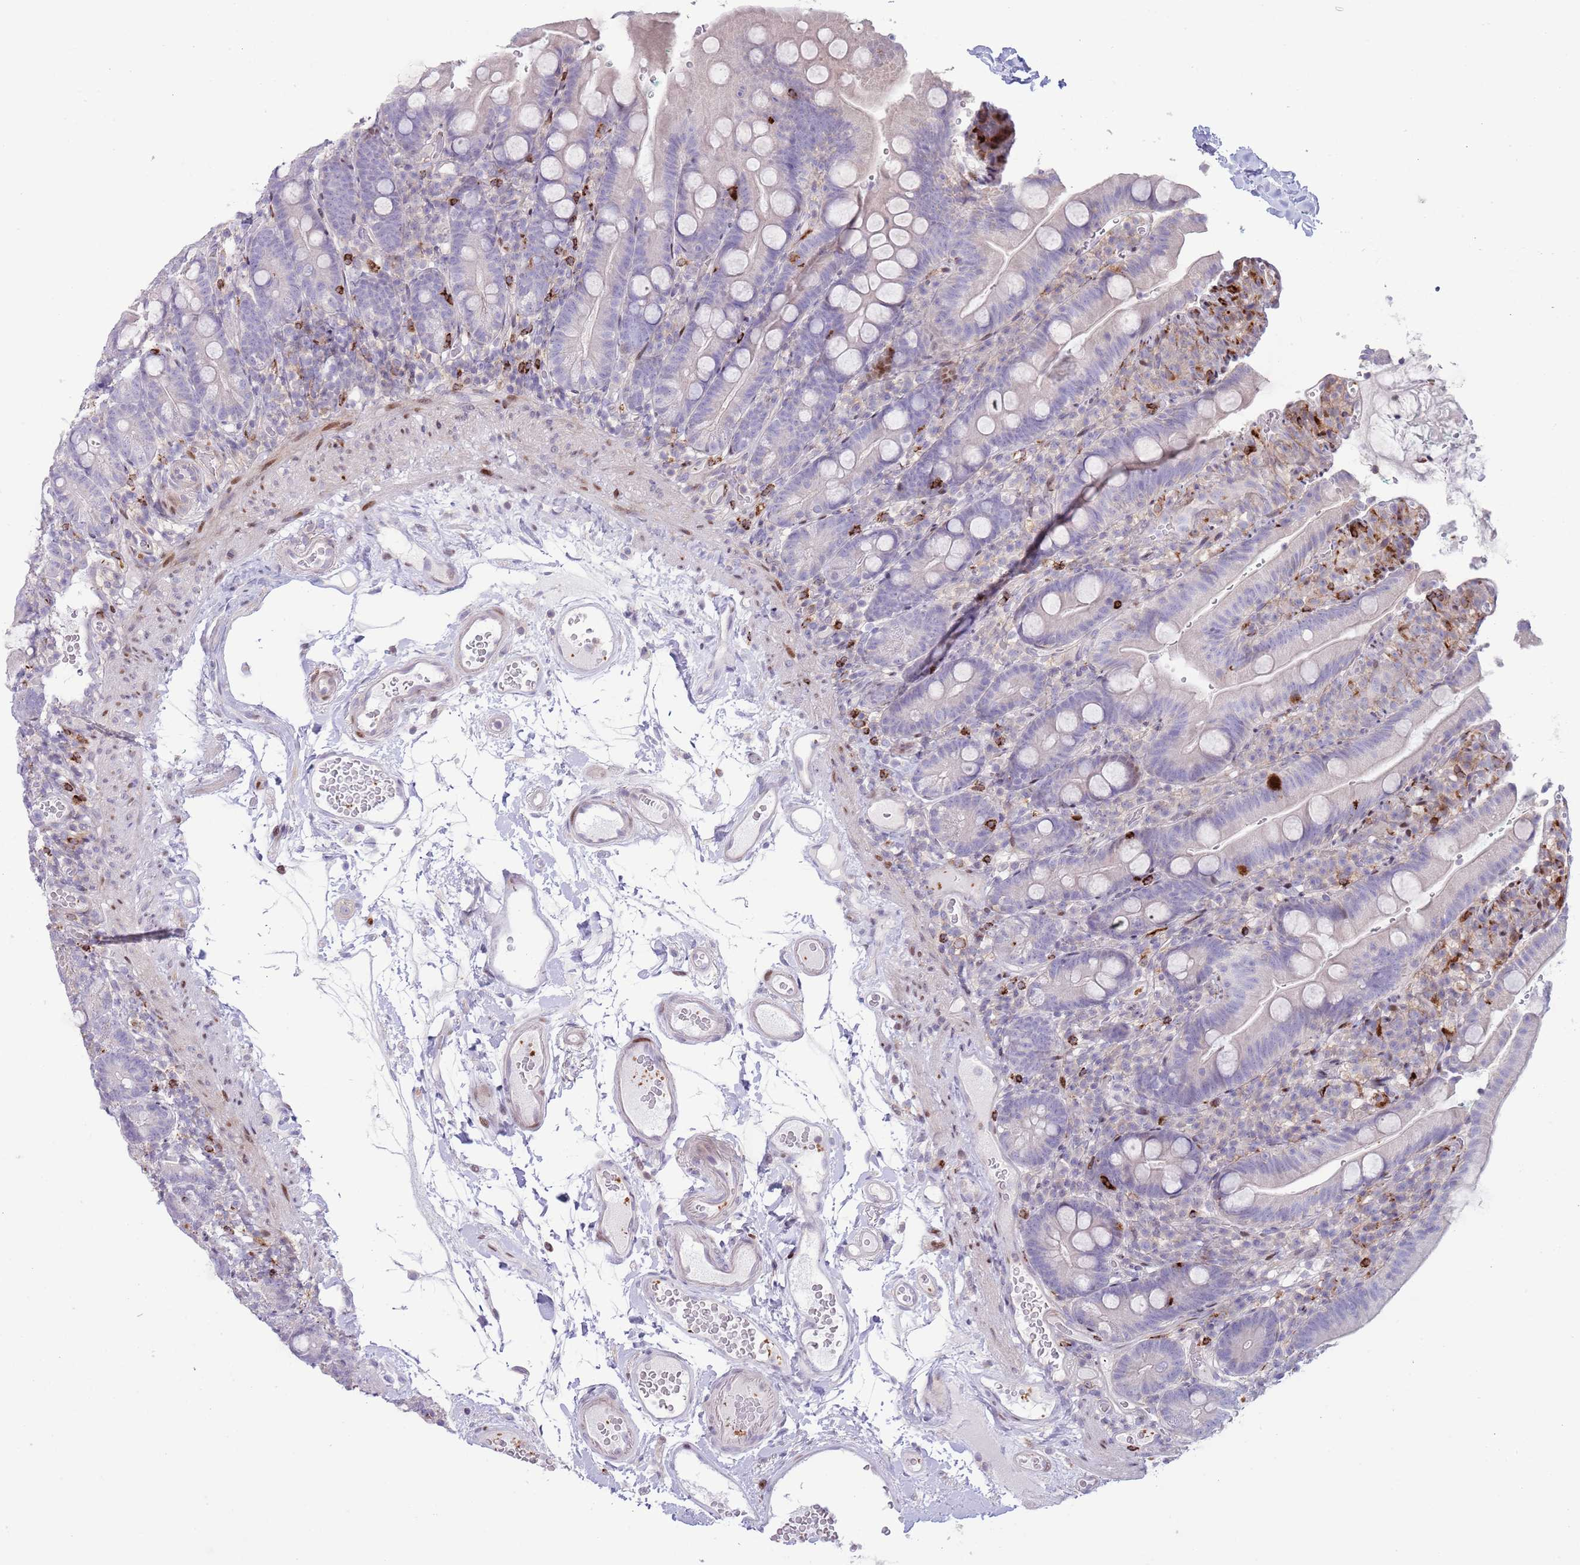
{"staining": {"intensity": "negative", "quantity": "none", "location": "none"}, "tissue": "duodenum", "cell_type": "Glandular cells", "image_type": "normal", "snomed": [{"axis": "morphology", "description": "Normal tissue, NOS"}, {"axis": "topography", "description": "Duodenum"}], "caption": "DAB (3,3'-diaminobenzidine) immunohistochemical staining of benign duodenum exhibits no significant staining in glandular cells.", "gene": "ANO8", "patient": {"sex": "female", "age": 67}}